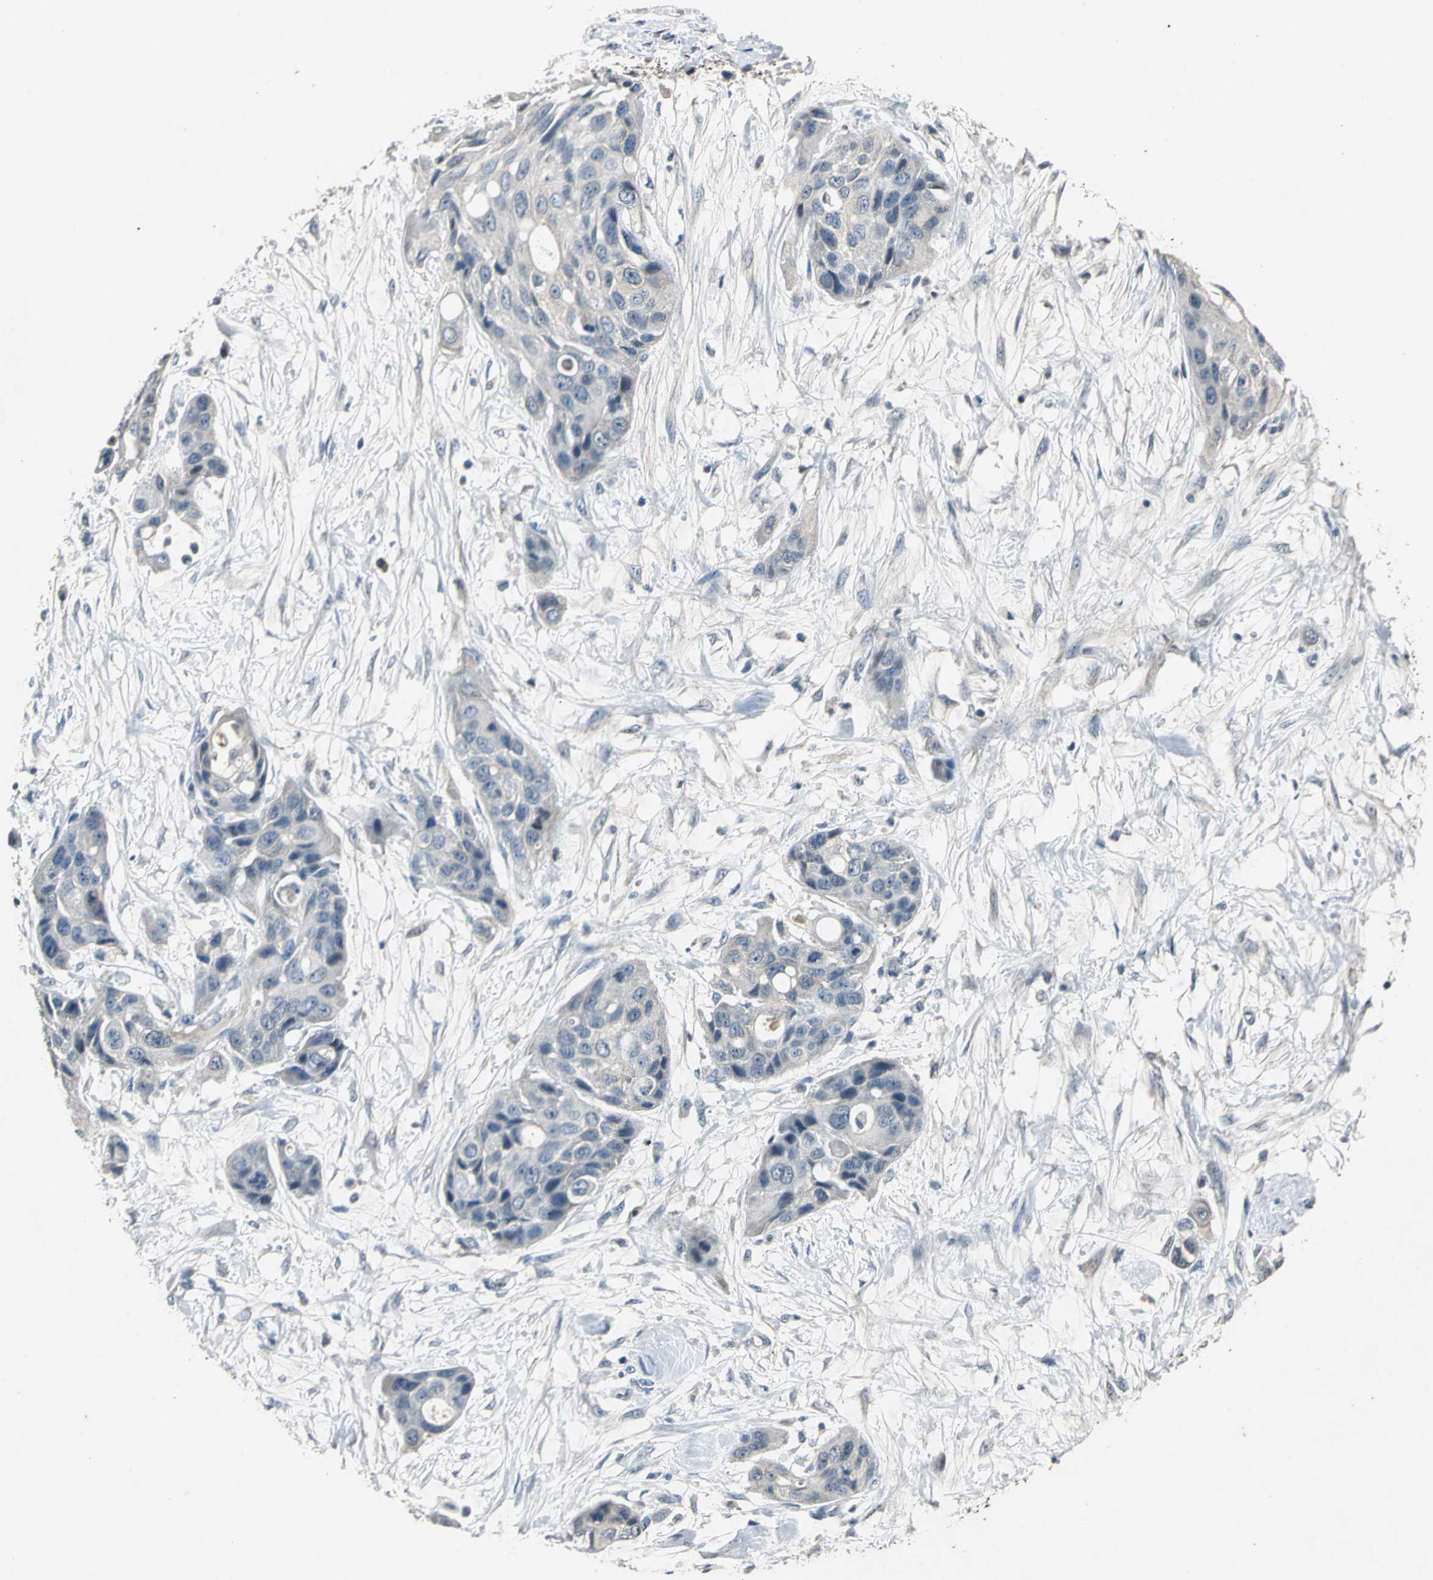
{"staining": {"intensity": "weak", "quantity": "<25%", "location": "cytoplasmic/membranous"}, "tissue": "pancreatic cancer", "cell_type": "Tumor cells", "image_type": "cancer", "snomed": [{"axis": "morphology", "description": "Adenocarcinoma, NOS"}, {"axis": "topography", "description": "Pancreas"}], "caption": "This image is of pancreatic cancer stained with immunohistochemistry (IHC) to label a protein in brown with the nuclei are counter-stained blue. There is no expression in tumor cells.", "gene": "JADE3", "patient": {"sex": "female", "age": 60}}